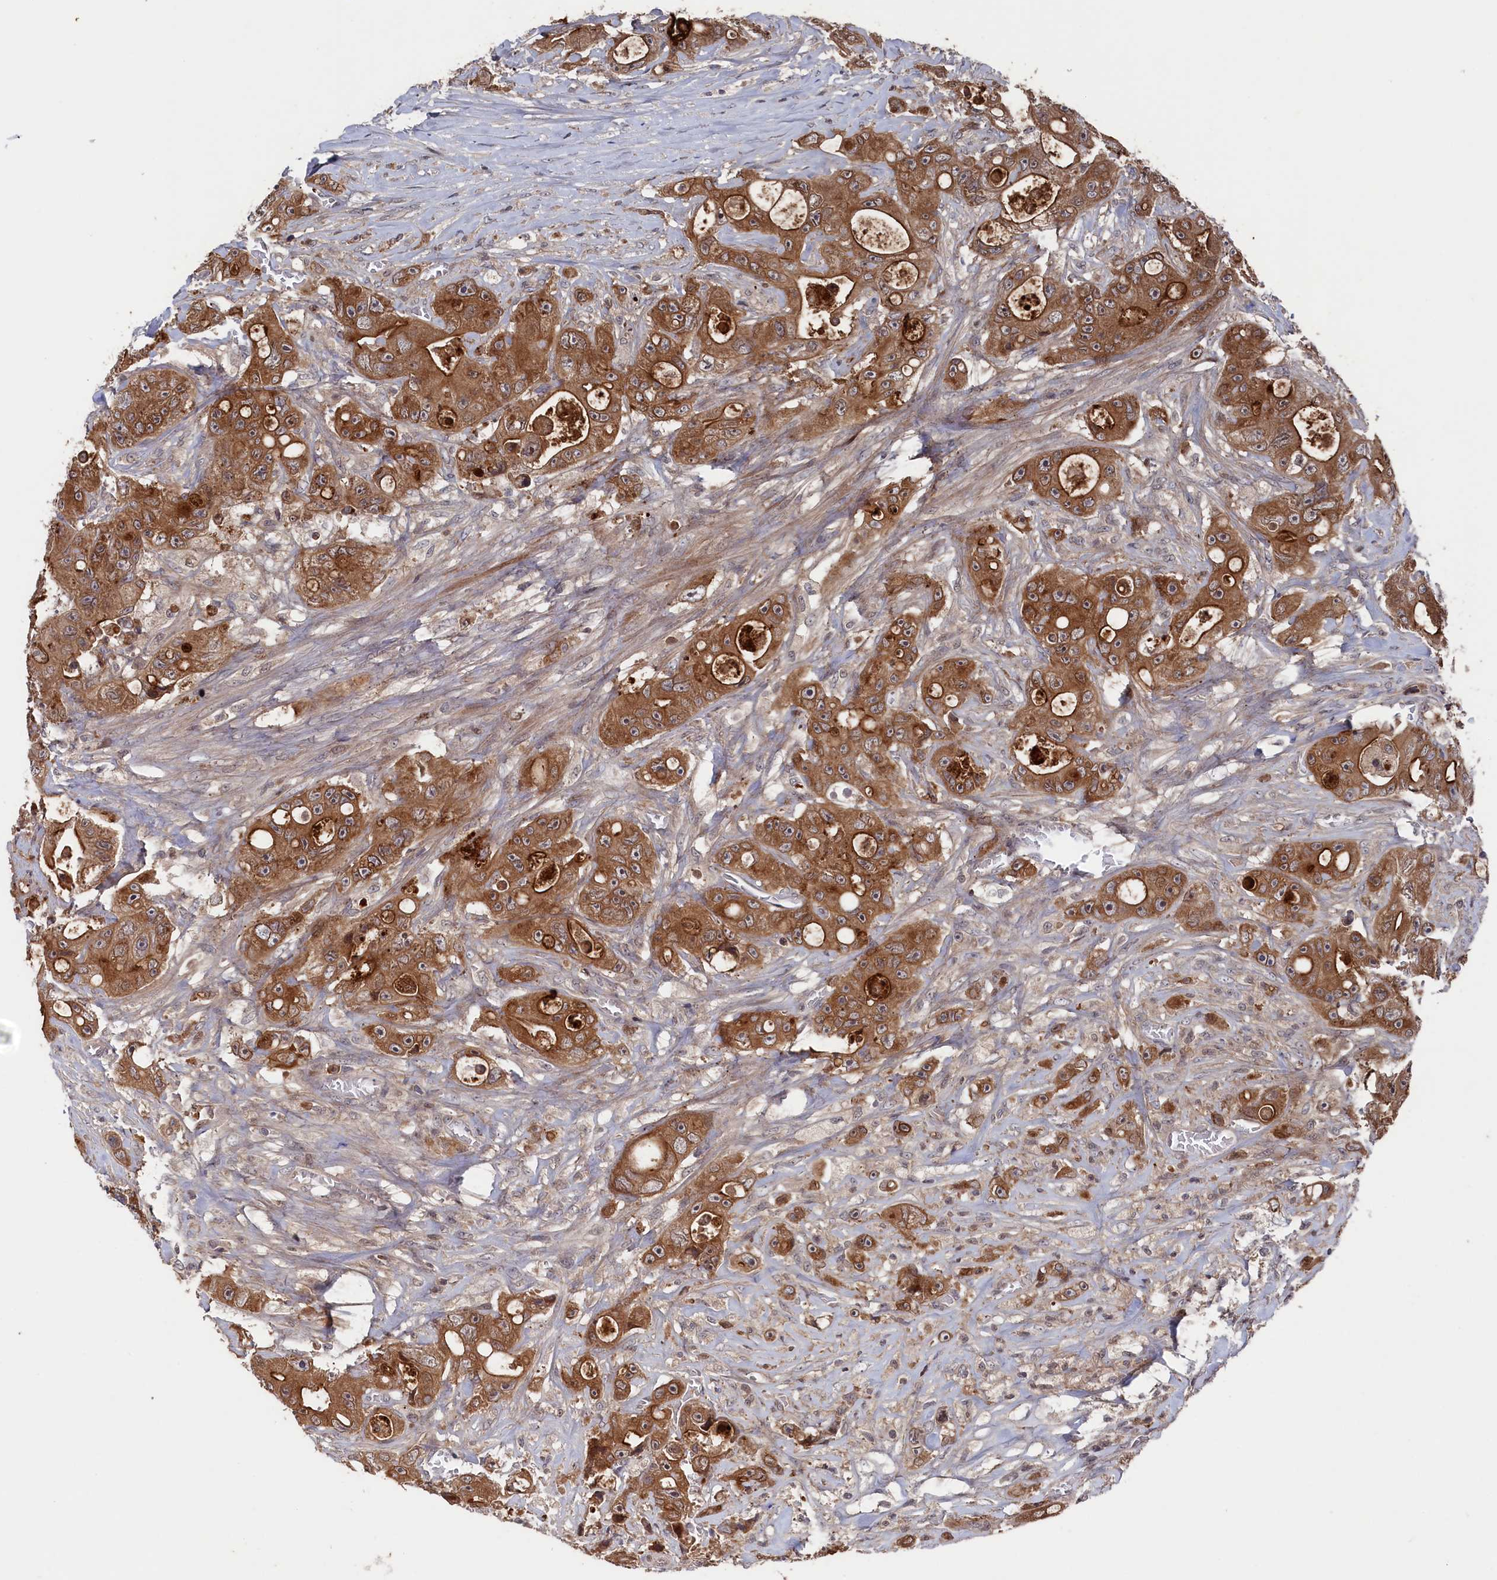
{"staining": {"intensity": "moderate", "quantity": ">75%", "location": "cytoplasmic/membranous"}, "tissue": "colorectal cancer", "cell_type": "Tumor cells", "image_type": "cancer", "snomed": [{"axis": "morphology", "description": "Adenocarcinoma, NOS"}, {"axis": "topography", "description": "Colon"}], "caption": "Human adenocarcinoma (colorectal) stained for a protein (brown) displays moderate cytoplasmic/membranous positive expression in approximately >75% of tumor cells.", "gene": "TMC5", "patient": {"sex": "female", "age": 46}}